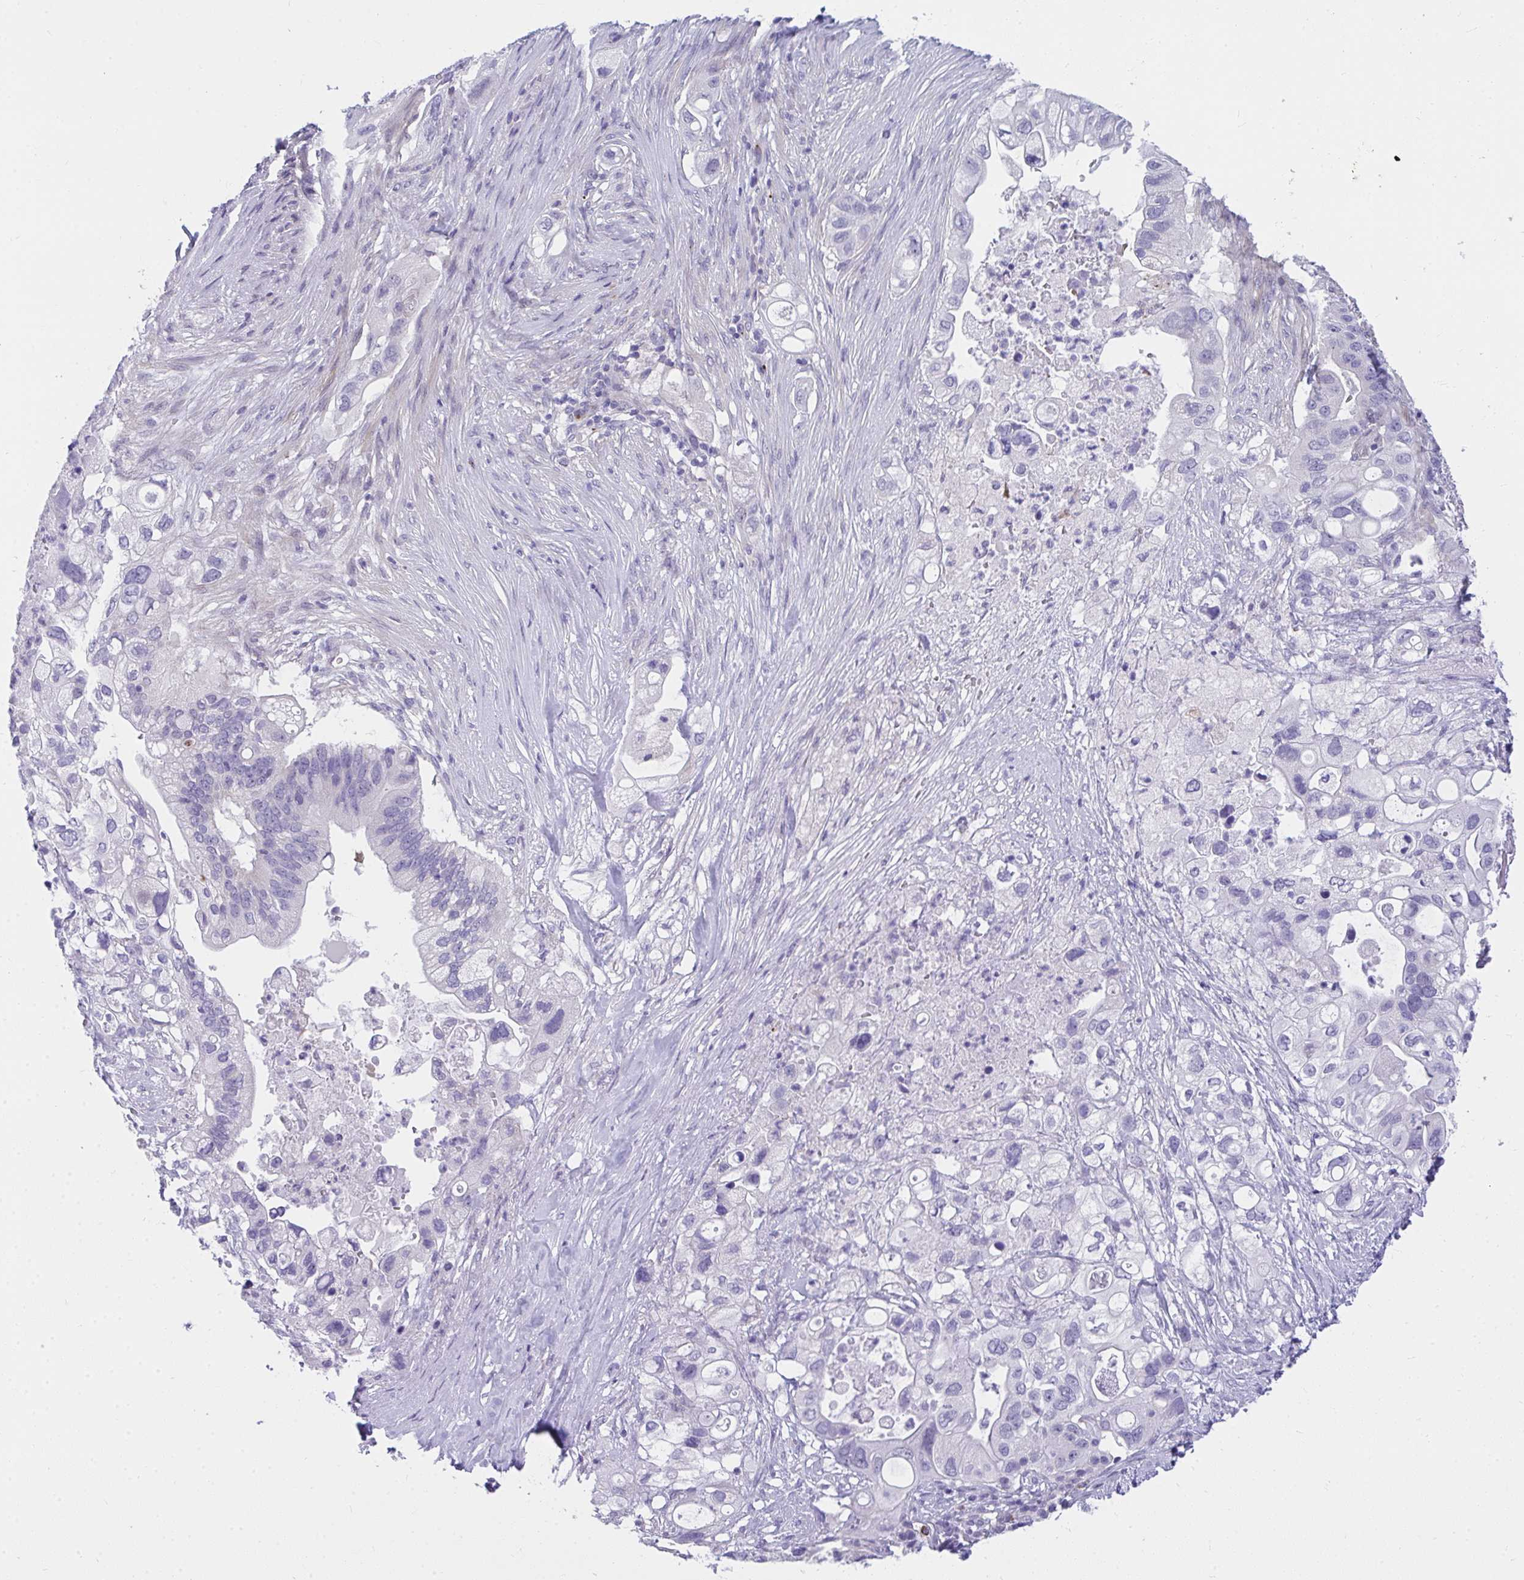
{"staining": {"intensity": "negative", "quantity": "none", "location": "none"}, "tissue": "pancreatic cancer", "cell_type": "Tumor cells", "image_type": "cancer", "snomed": [{"axis": "morphology", "description": "Adenocarcinoma, NOS"}, {"axis": "topography", "description": "Pancreas"}], "caption": "This is an immunohistochemistry (IHC) histopathology image of pancreatic adenocarcinoma. There is no positivity in tumor cells.", "gene": "TSBP1", "patient": {"sex": "female", "age": 72}}